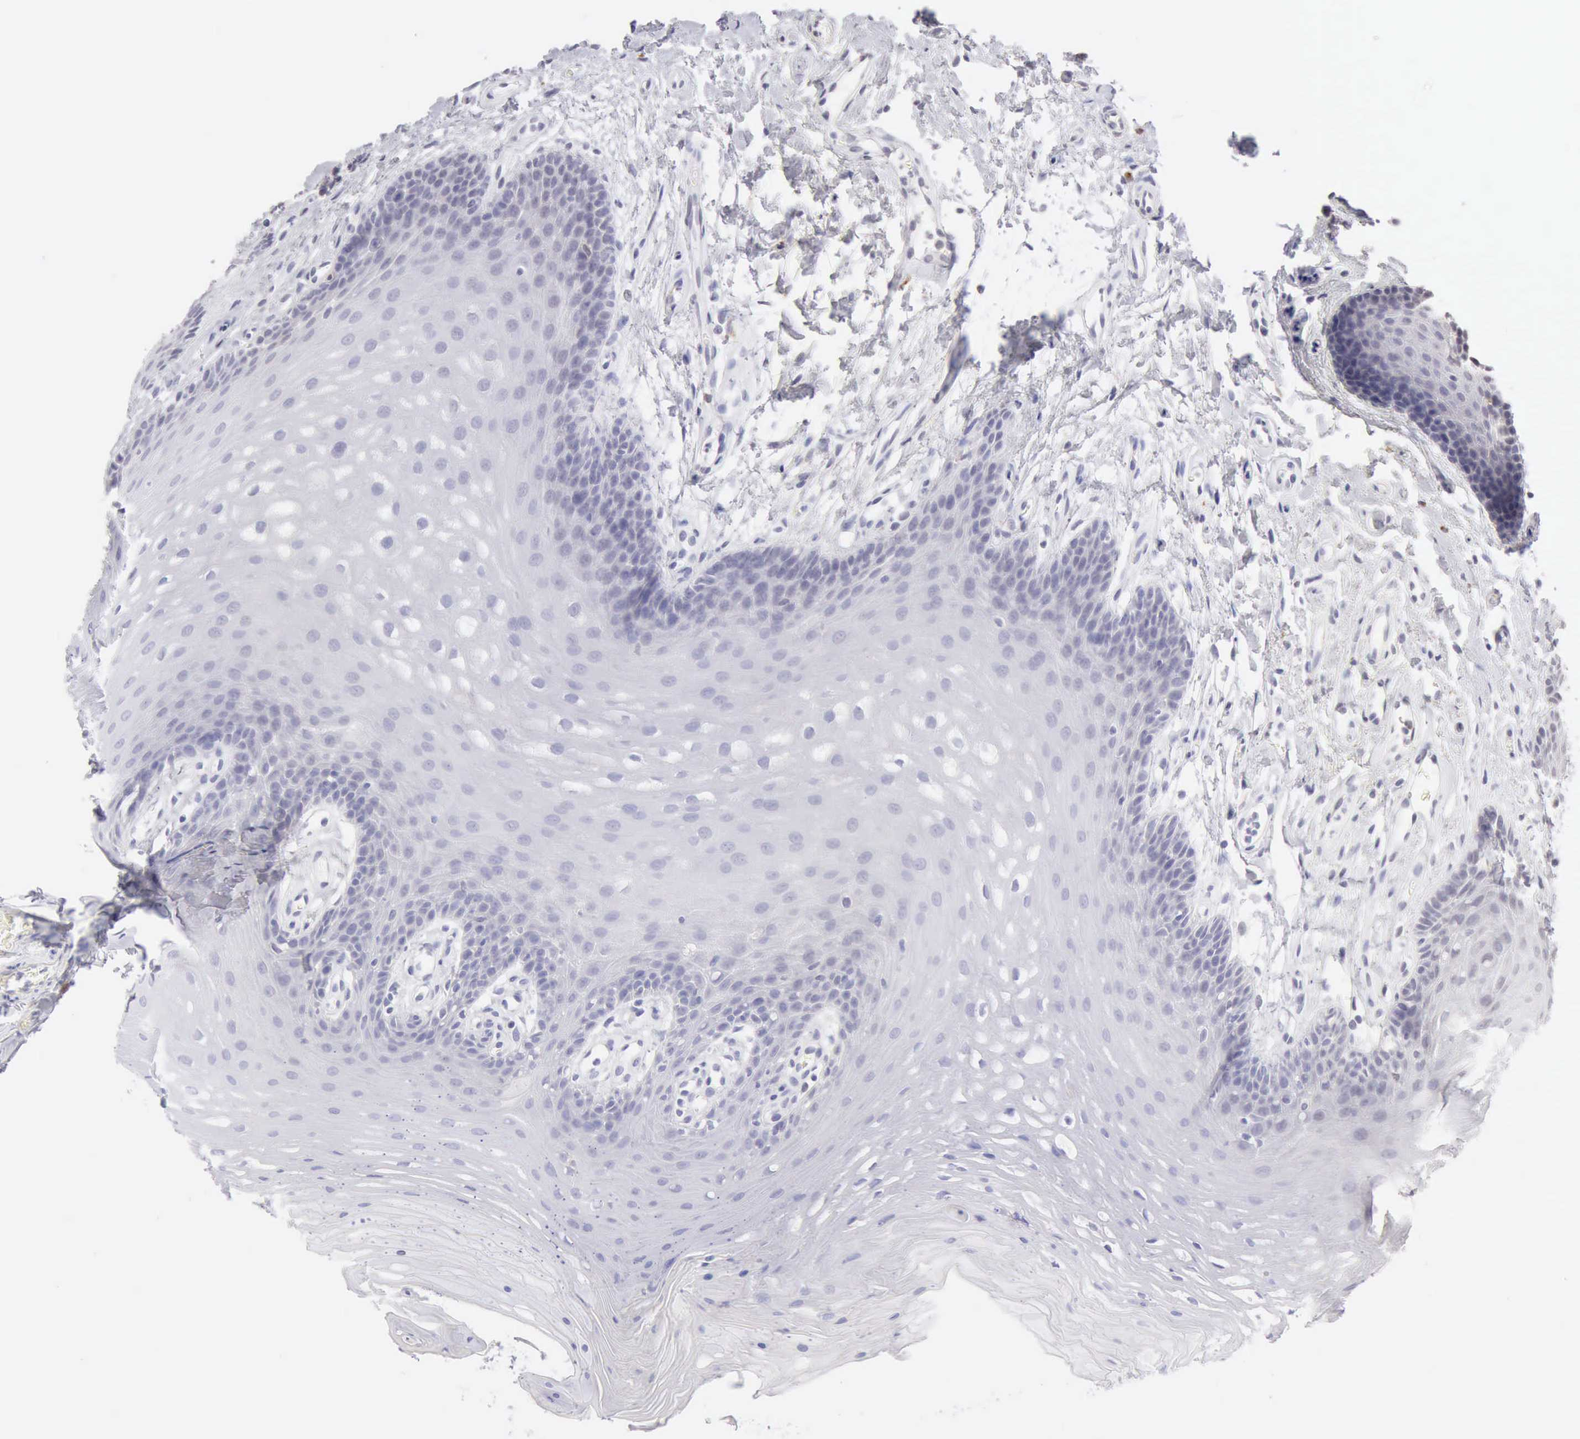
{"staining": {"intensity": "negative", "quantity": "none", "location": "none"}, "tissue": "oral mucosa", "cell_type": "Squamous epithelial cells", "image_type": "normal", "snomed": [{"axis": "morphology", "description": "Normal tissue, NOS"}, {"axis": "topography", "description": "Oral tissue"}], "caption": "This photomicrograph is of unremarkable oral mucosa stained with IHC to label a protein in brown with the nuclei are counter-stained blue. There is no expression in squamous epithelial cells.", "gene": "RNASE1", "patient": {"sex": "male", "age": 62}}